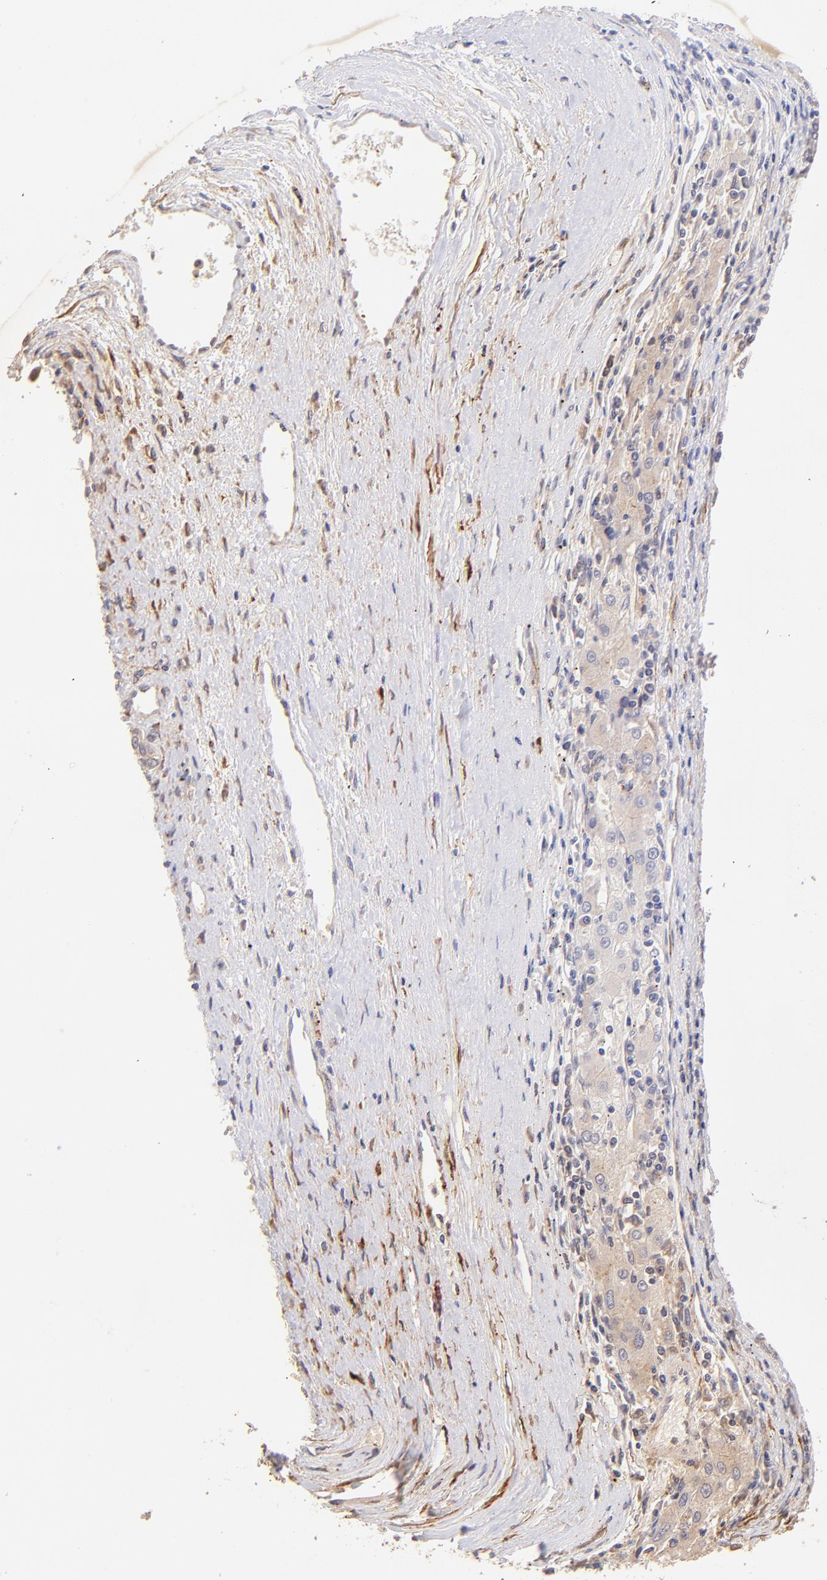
{"staining": {"intensity": "weak", "quantity": "<25%", "location": "cytoplasmic/membranous"}, "tissue": "liver cancer", "cell_type": "Tumor cells", "image_type": "cancer", "snomed": [{"axis": "morphology", "description": "Carcinoma, Hepatocellular, NOS"}, {"axis": "topography", "description": "Liver"}], "caption": "Tumor cells show no significant protein staining in liver cancer (hepatocellular carcinoma).", "gene": "SPARC", "patient": {"sex": "male", "age": 72}}